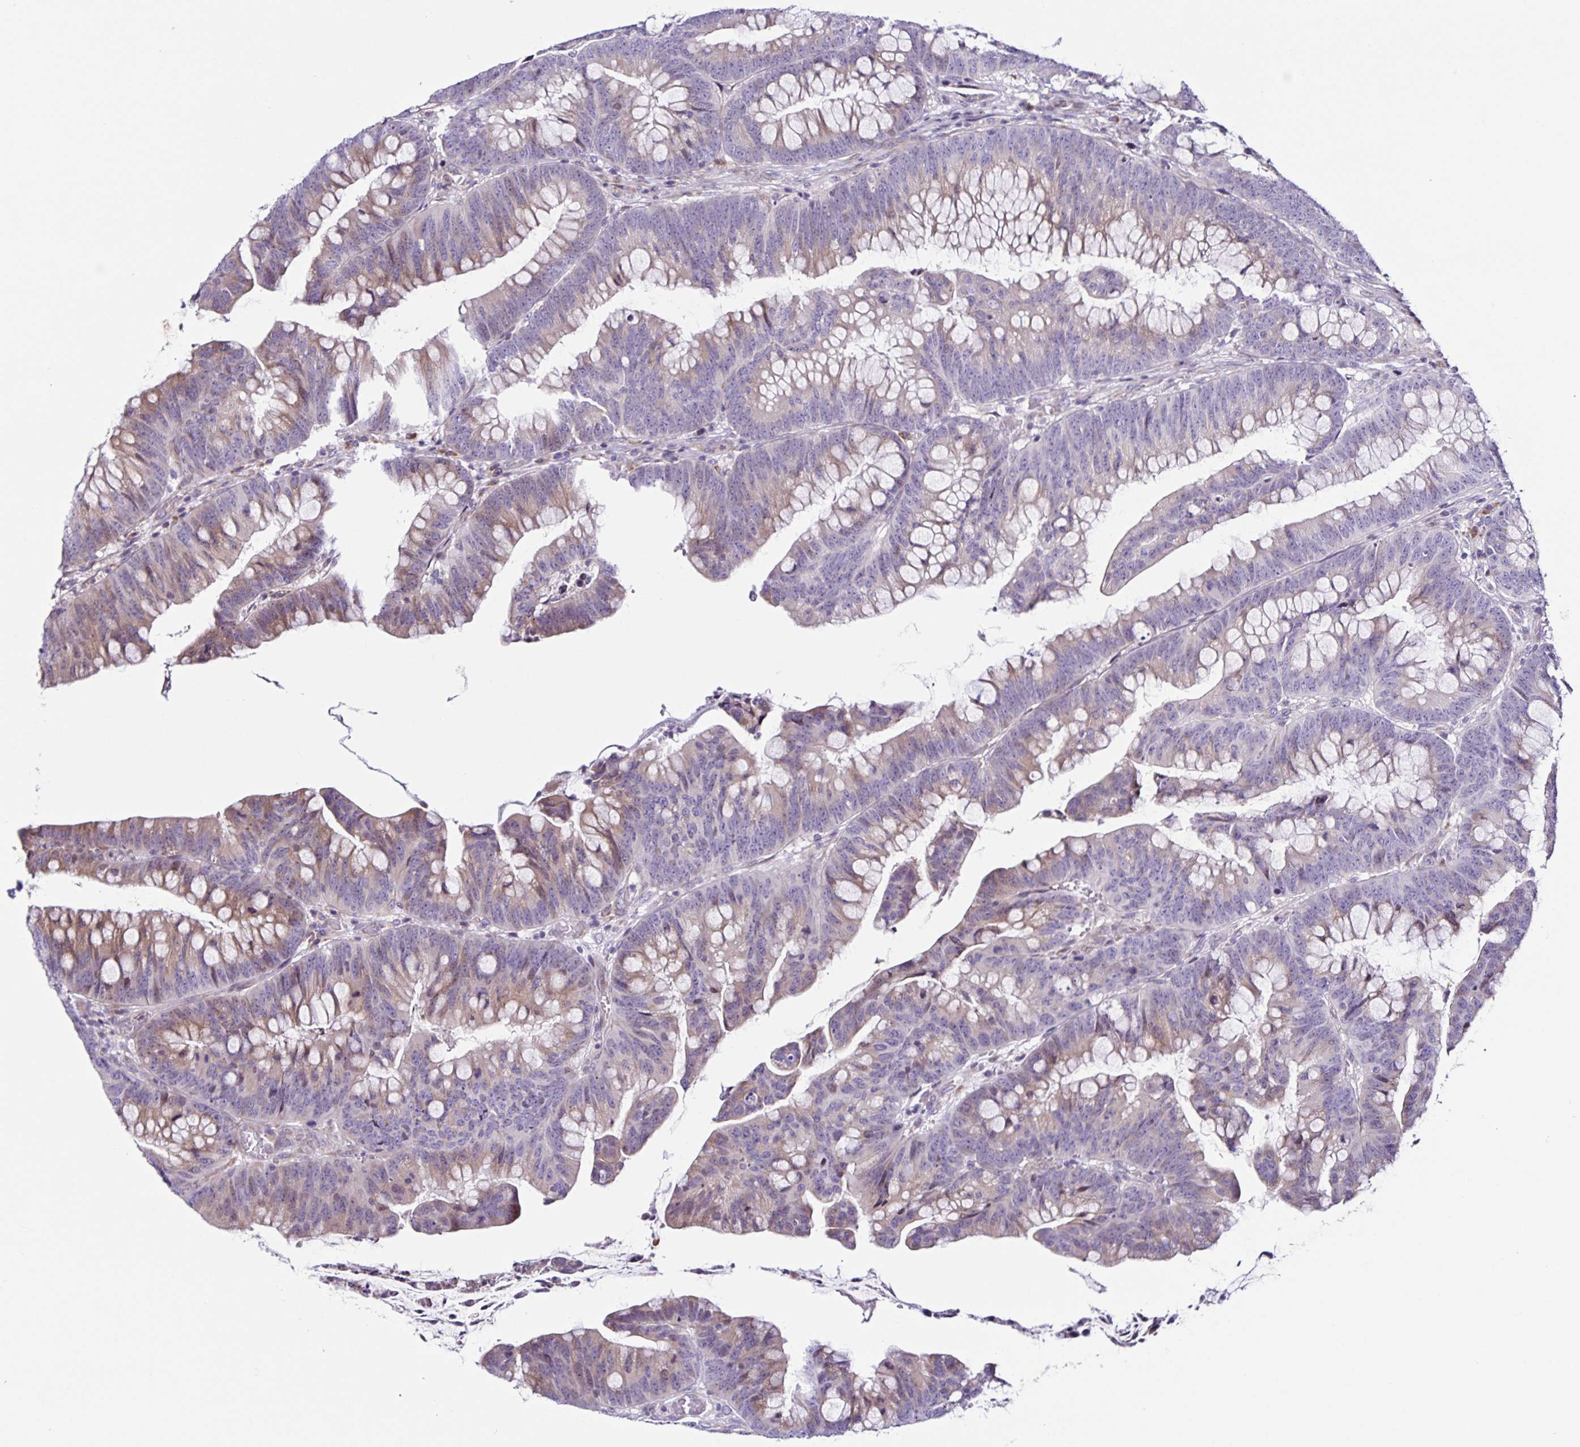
{"staining": {"intensity": "weak", "quantity": "25%-75%", "location": "cytoplasmic/membranous"}, "tissue": "colorectal cancer", "cell_type": "Tumor cells", "image_type": "cancer", "snomed": [{"axis": "morphology", "description": "Adenocarcinoma, NOS"}, {"axis": "topography", "description": "Colon"}], "caption": "This micrograph displays immunohistochemistry (IHC) staining of colorectal cancer, with low weak cytoplasmic/membranous expression in approximately 25%-75% of tumor cells.", "gene": "RNFT2", "patient": {"sex": "male", "age": 62}}